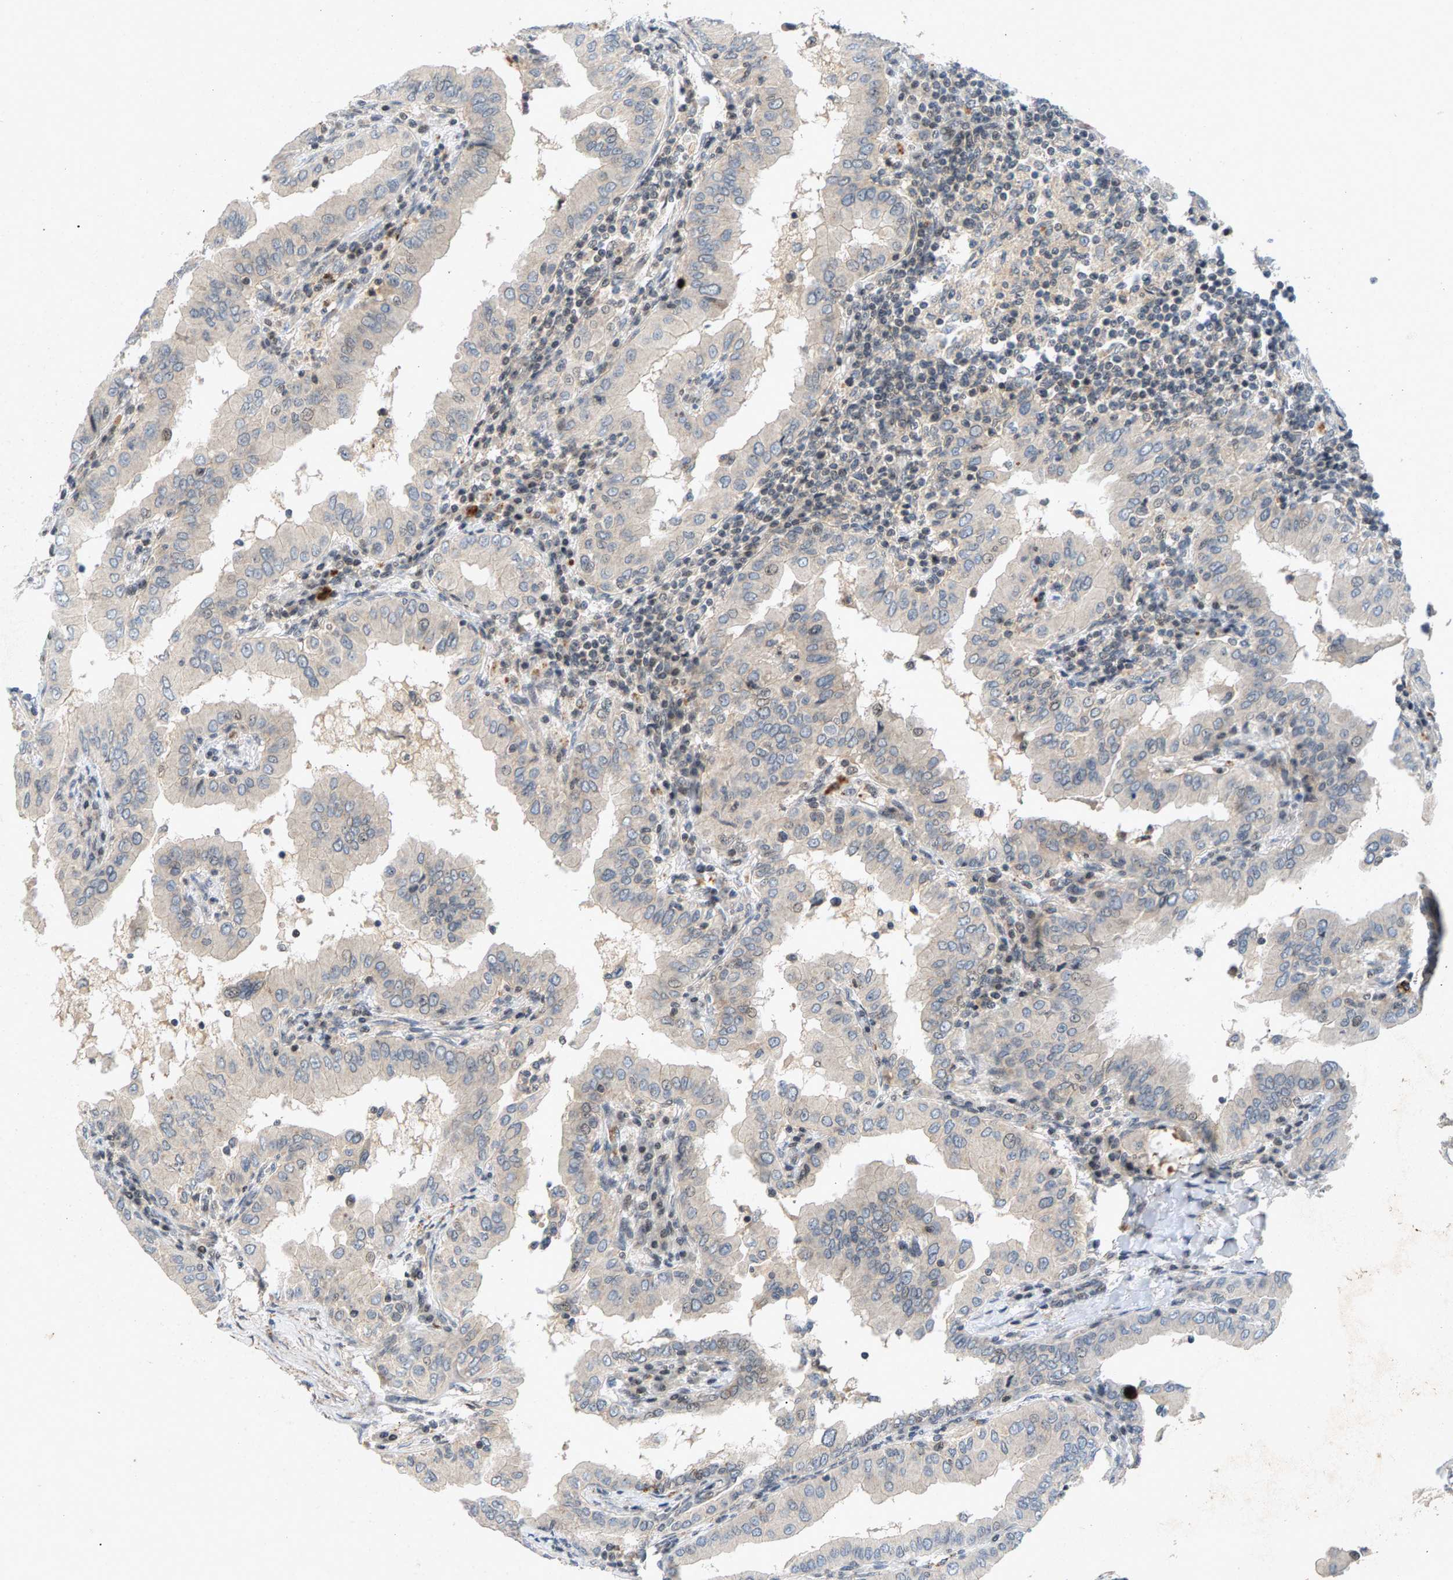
{"staining": {"intensity": "weak", "quantity": "<25%", "location": "cytoplasmic/membranous"}, "tissue": "thyroid cancer", "cell_type": "Tumor cells", "image_type": "cancer", "snomed": [{"axis": "morphology", "description": "Papillary adenocarcinoma, NOS"}, {"axis": "topography", "description": "Thyroid gland"}], "caption": "Tumor cells show no significant positivity in thyroid cancer. (DAB immunohistochemistry (IHC), high magnification).", "gene": "ZPR1", "patient": {"sex": "male", "age": 33}}